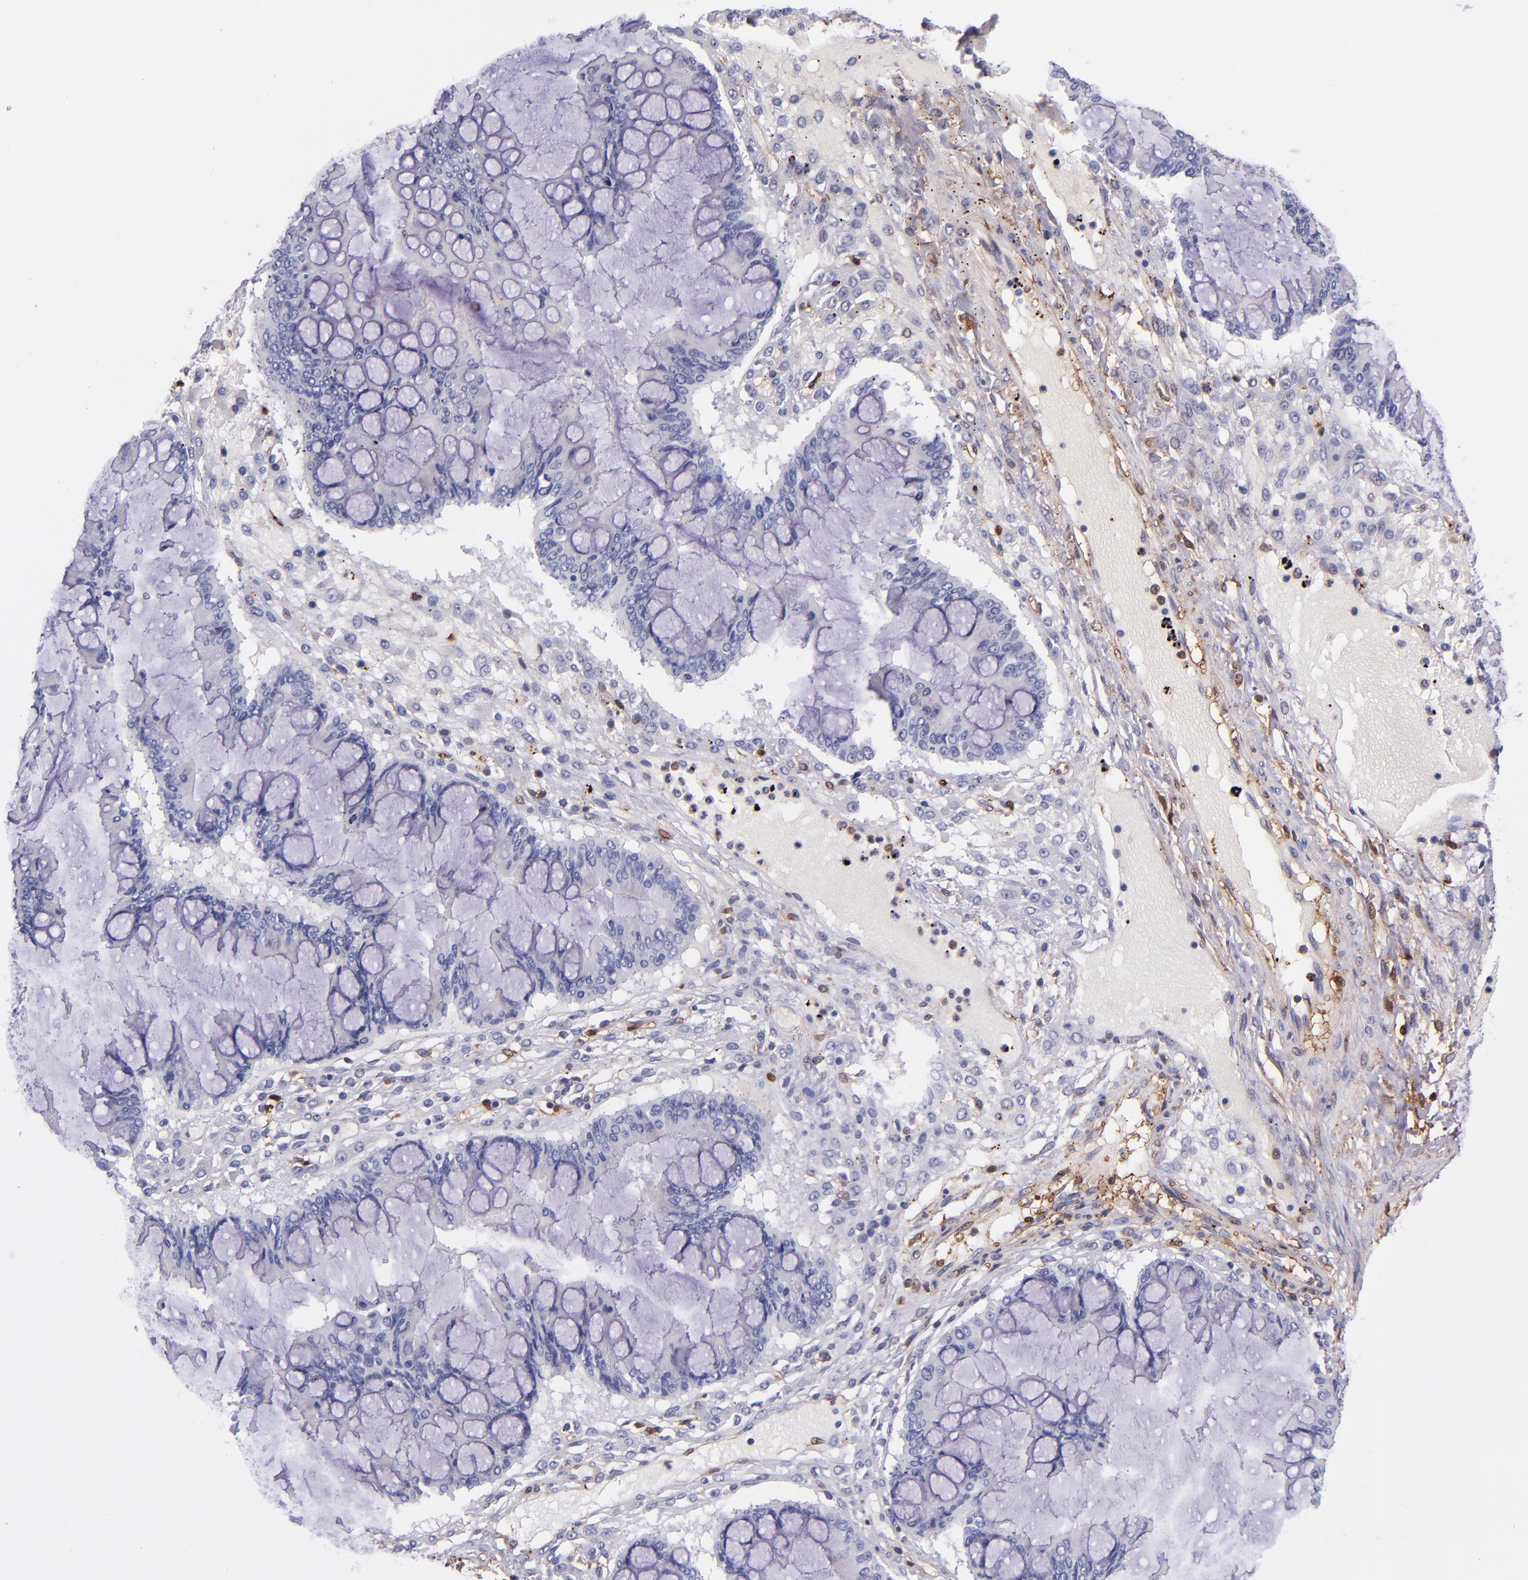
{"staining": {"intensity": "negative", "quantity": "none", "location": "none"}, "tissue": "ovarian cancer", "cell_type": "Tumor cells", "image_type": "cancer", "snomed": [{"axis": "morphology", "description": "Cystadenocarcinoma, mucinous, NOS"}, {"axis": "topography", "description": "Ovary"}], "caption": "Protein analysis of mucinous cystadenocarcinoma (ovarian) displays no significant positivity in tumor cells. (Brightfield microscopy of DAB (3,3'-diaminobenzidine) immunohistochemistry at high magnification).", "gene": "LGALS1", "patient": {"sex": "female", "age": 73}}